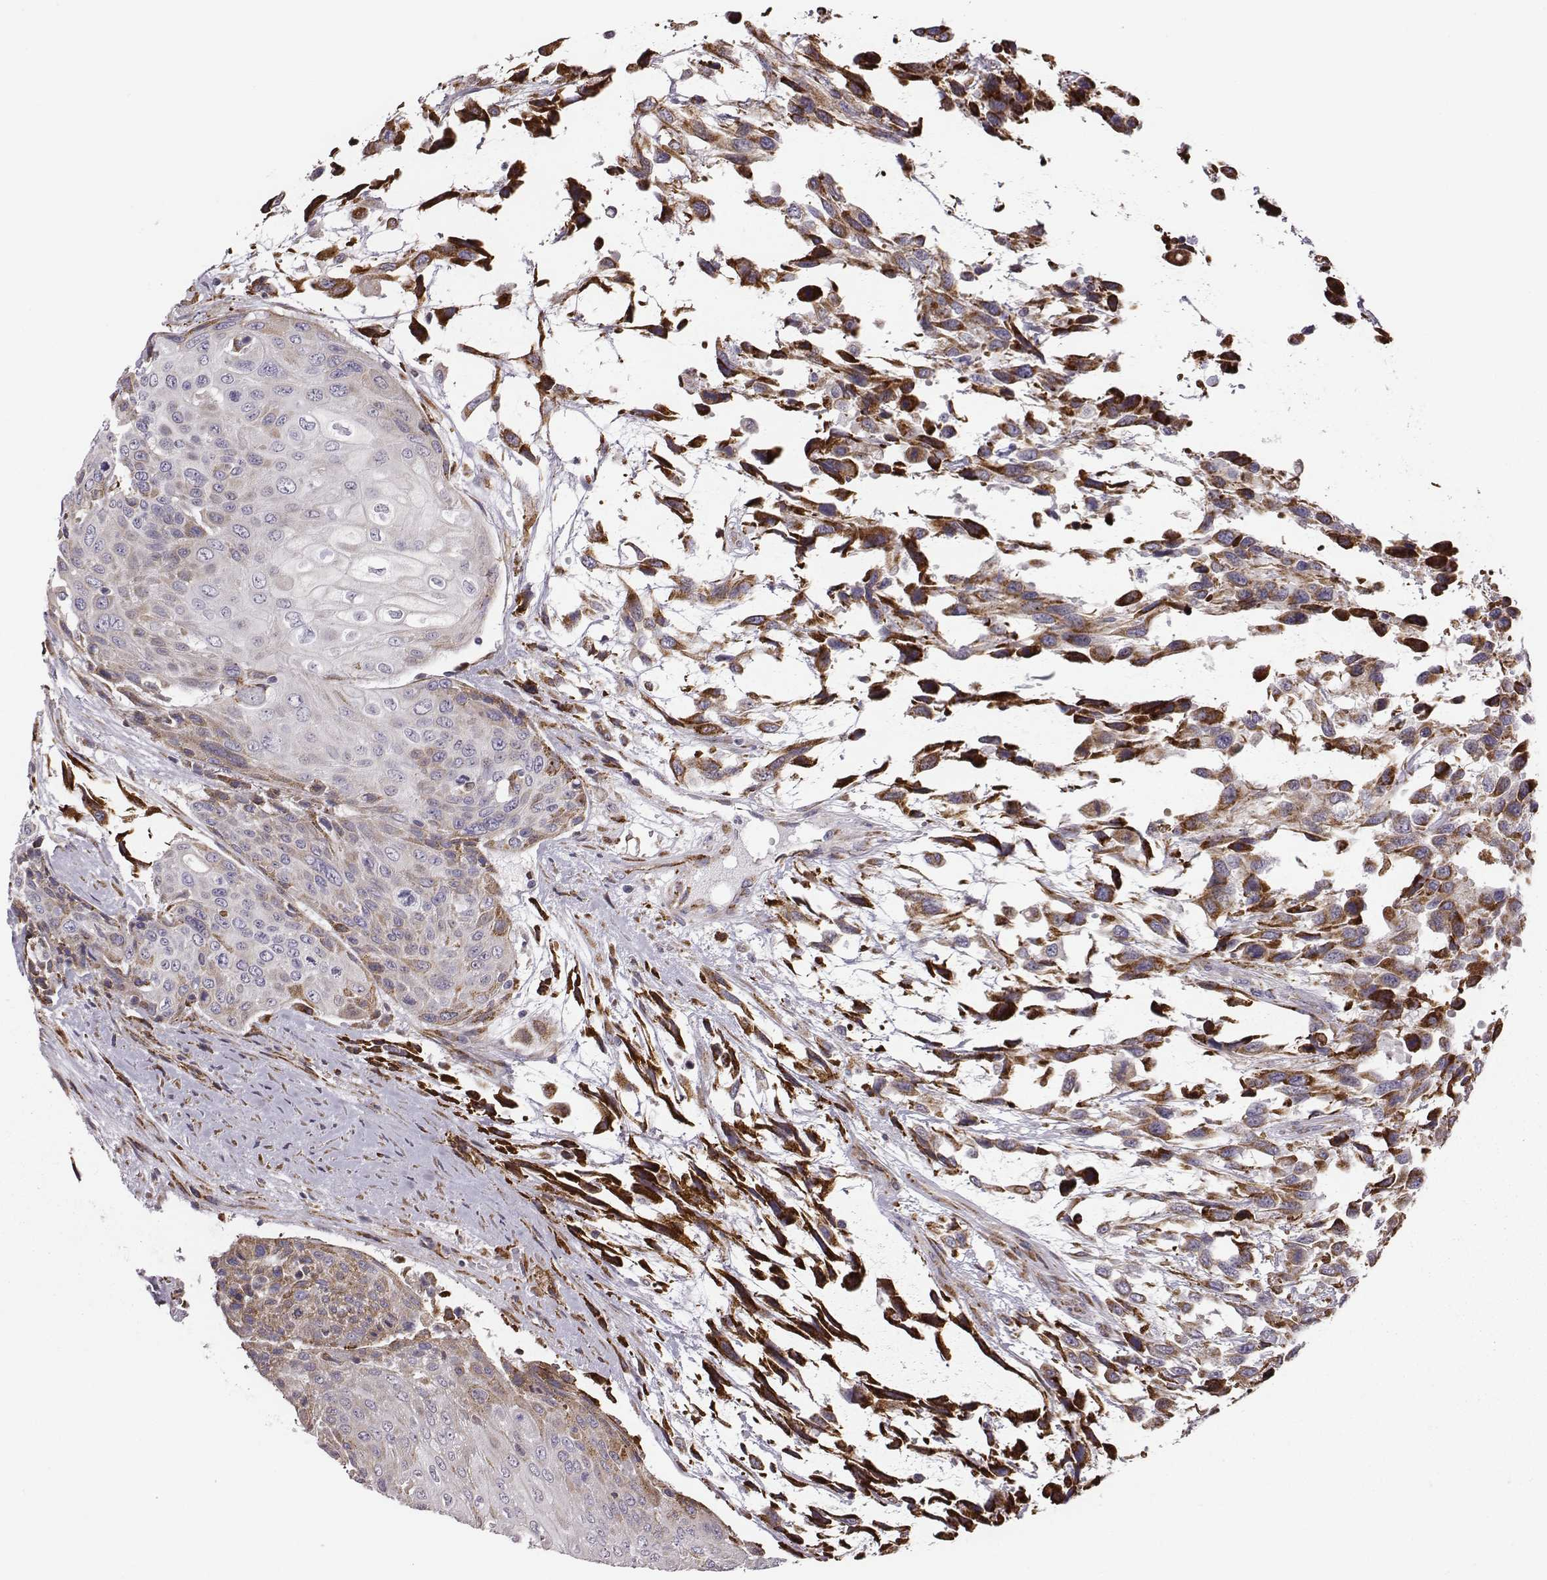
{"staining": {"intensity": "moderate", "quantity": "25%-75%", "location": "cytoplasmic/membranous"}, "tissue": "urothelial cancer", "cell_type": "Tumor cells", "image_type": "cancer", "snomed": [{"axis": "morphology", "description": "Urothelial carcinoma, High grade"}, {"axis": "topography", "description": "Urinary bladder"}], "caption": "Immunohistochemical staining of human urothelial cancer displays medium levels of moderate cytoplasmic/membranous protein positivity in approximately 25%-75% of tumor cells. (Brightfield microscopy of DAB IHC at high magnification).", "gene": "SELENOI", "patient": {"sex": "female", "age": 70}}